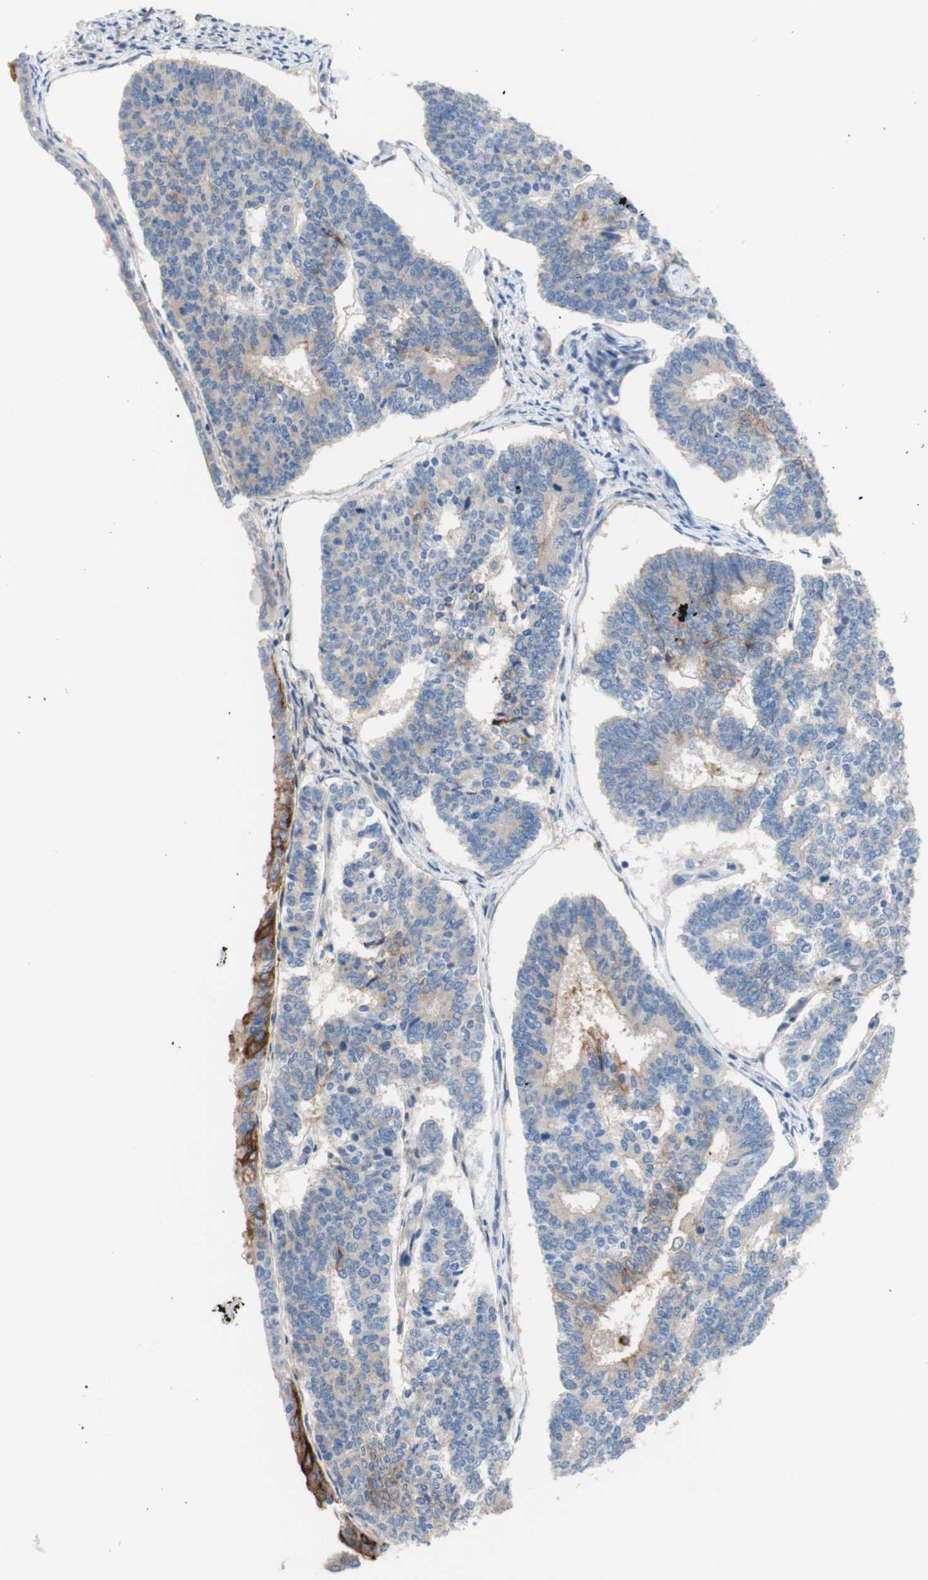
{"staining": {"intensity": "weak", "quantity": ">75%", "location": "cytoplasmic/membranous"}, "tissue": "endometrial cancer", "cell_type": "Tumor cells", "image_type": "cancer", "snomed": [{"axis": "morphology", "description": "Adenocarcinoma, NOS"}, {"axis": "topography", "description": "Endometrium"}], "caption": "This photomicrograph displays endometrial cancer stained with immunohistochemistry to label a protein in brown. The cytoplasmic/membranous of tumor cells show weak positivity for the protein. Nuclei are counter-stained blue.", "gene": "F3", "patient": {"sex": "female", "age": 70}}